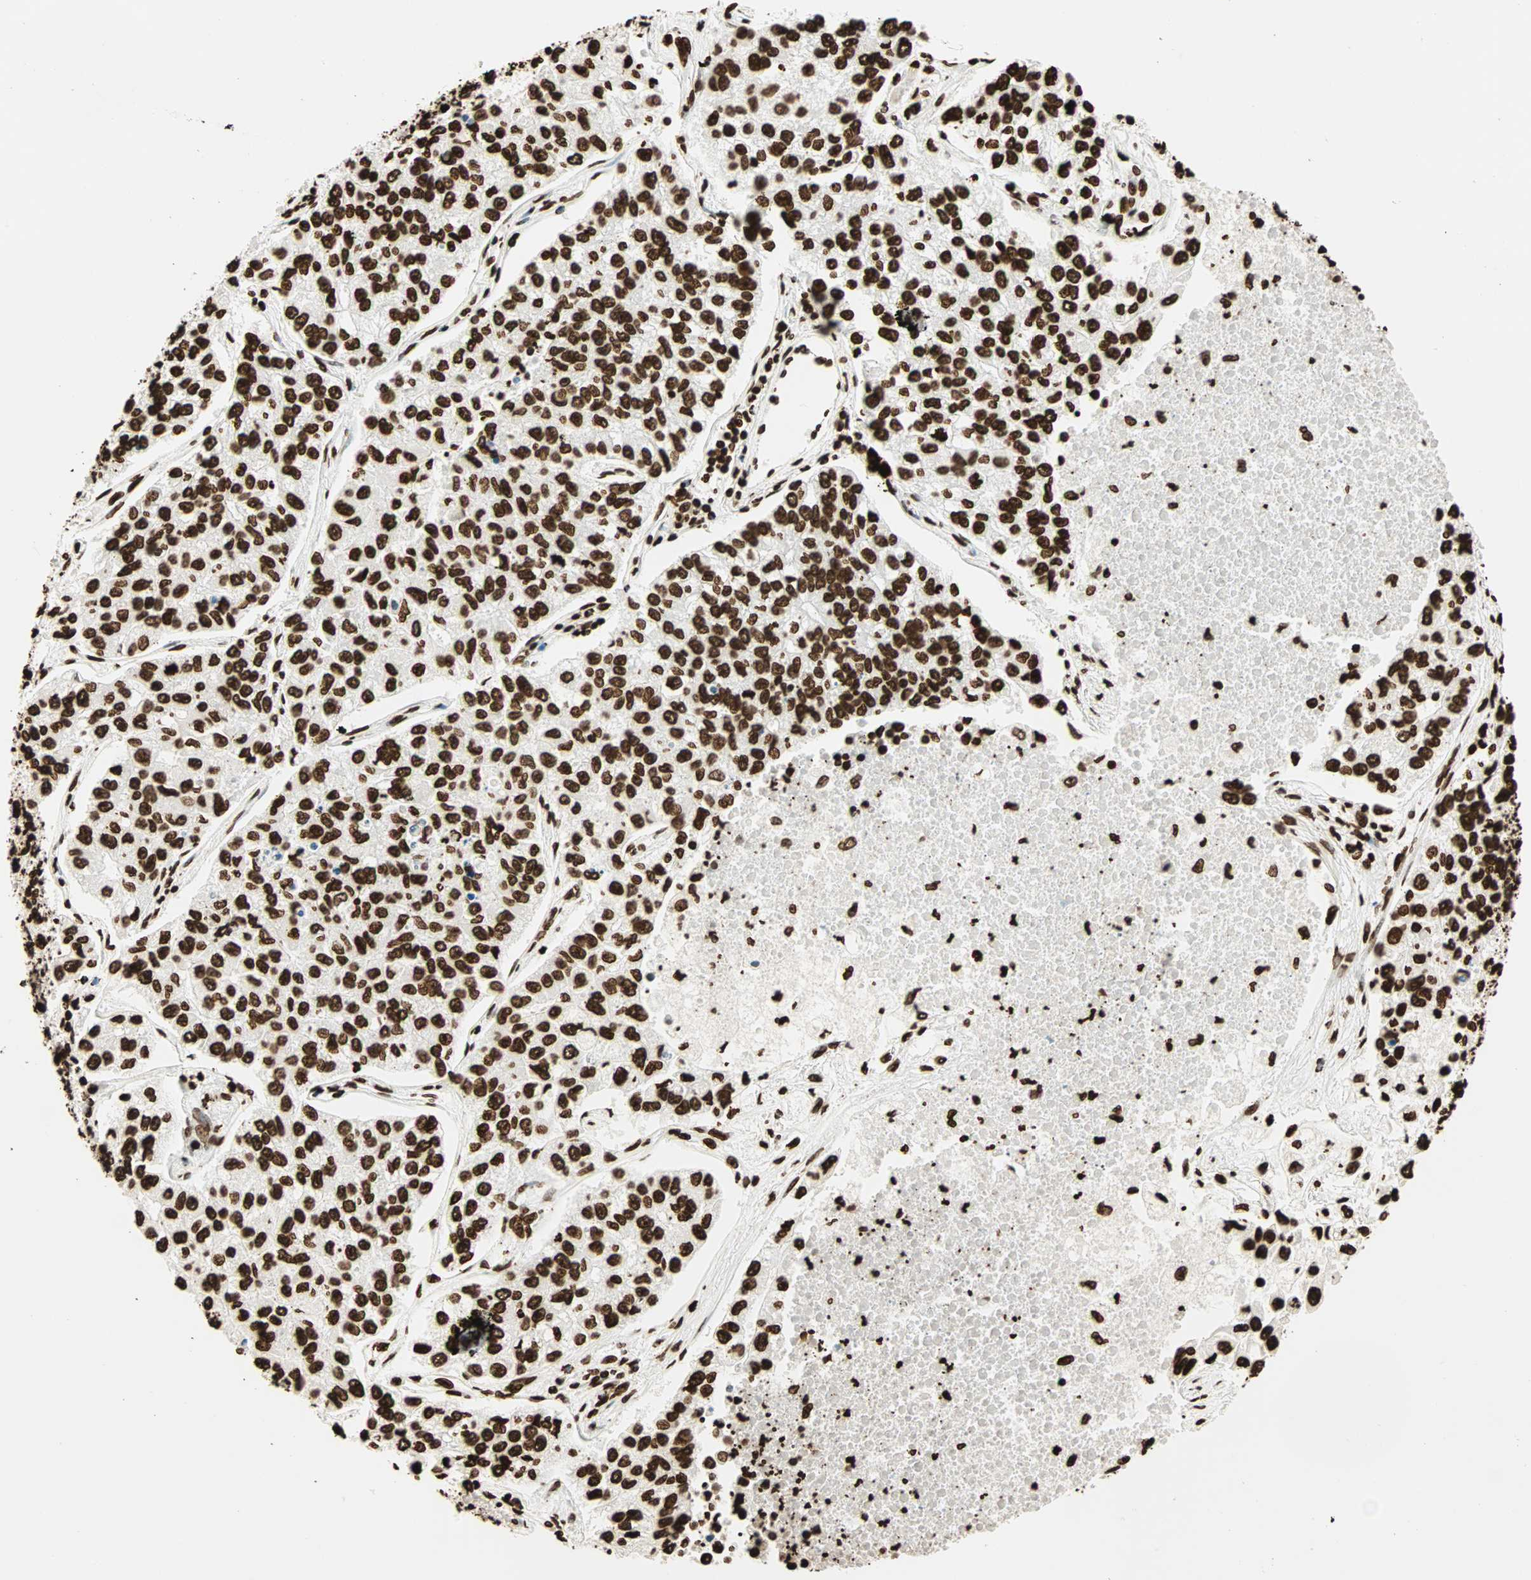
{"staining": {"intensity": "strong", "quantity": ">75%", "location": "nuclear"}, "tissue": "lung cancer", "cell_type": "Tumor cells", "image_type": "cancer", "snomed": [{"axis": "morphology", "description": "Adenocarcinoma, NOS"}, {"axis": "topography", "description": "Lung"}], "caption": "Lung cancer (adenocarcinoma) stained with a brown dye demonstrates strong nuclear positive expression in approximately >75% of tumor cells.", "gene": "GLI2", "patient": {"sex": "male", "age": 49}}